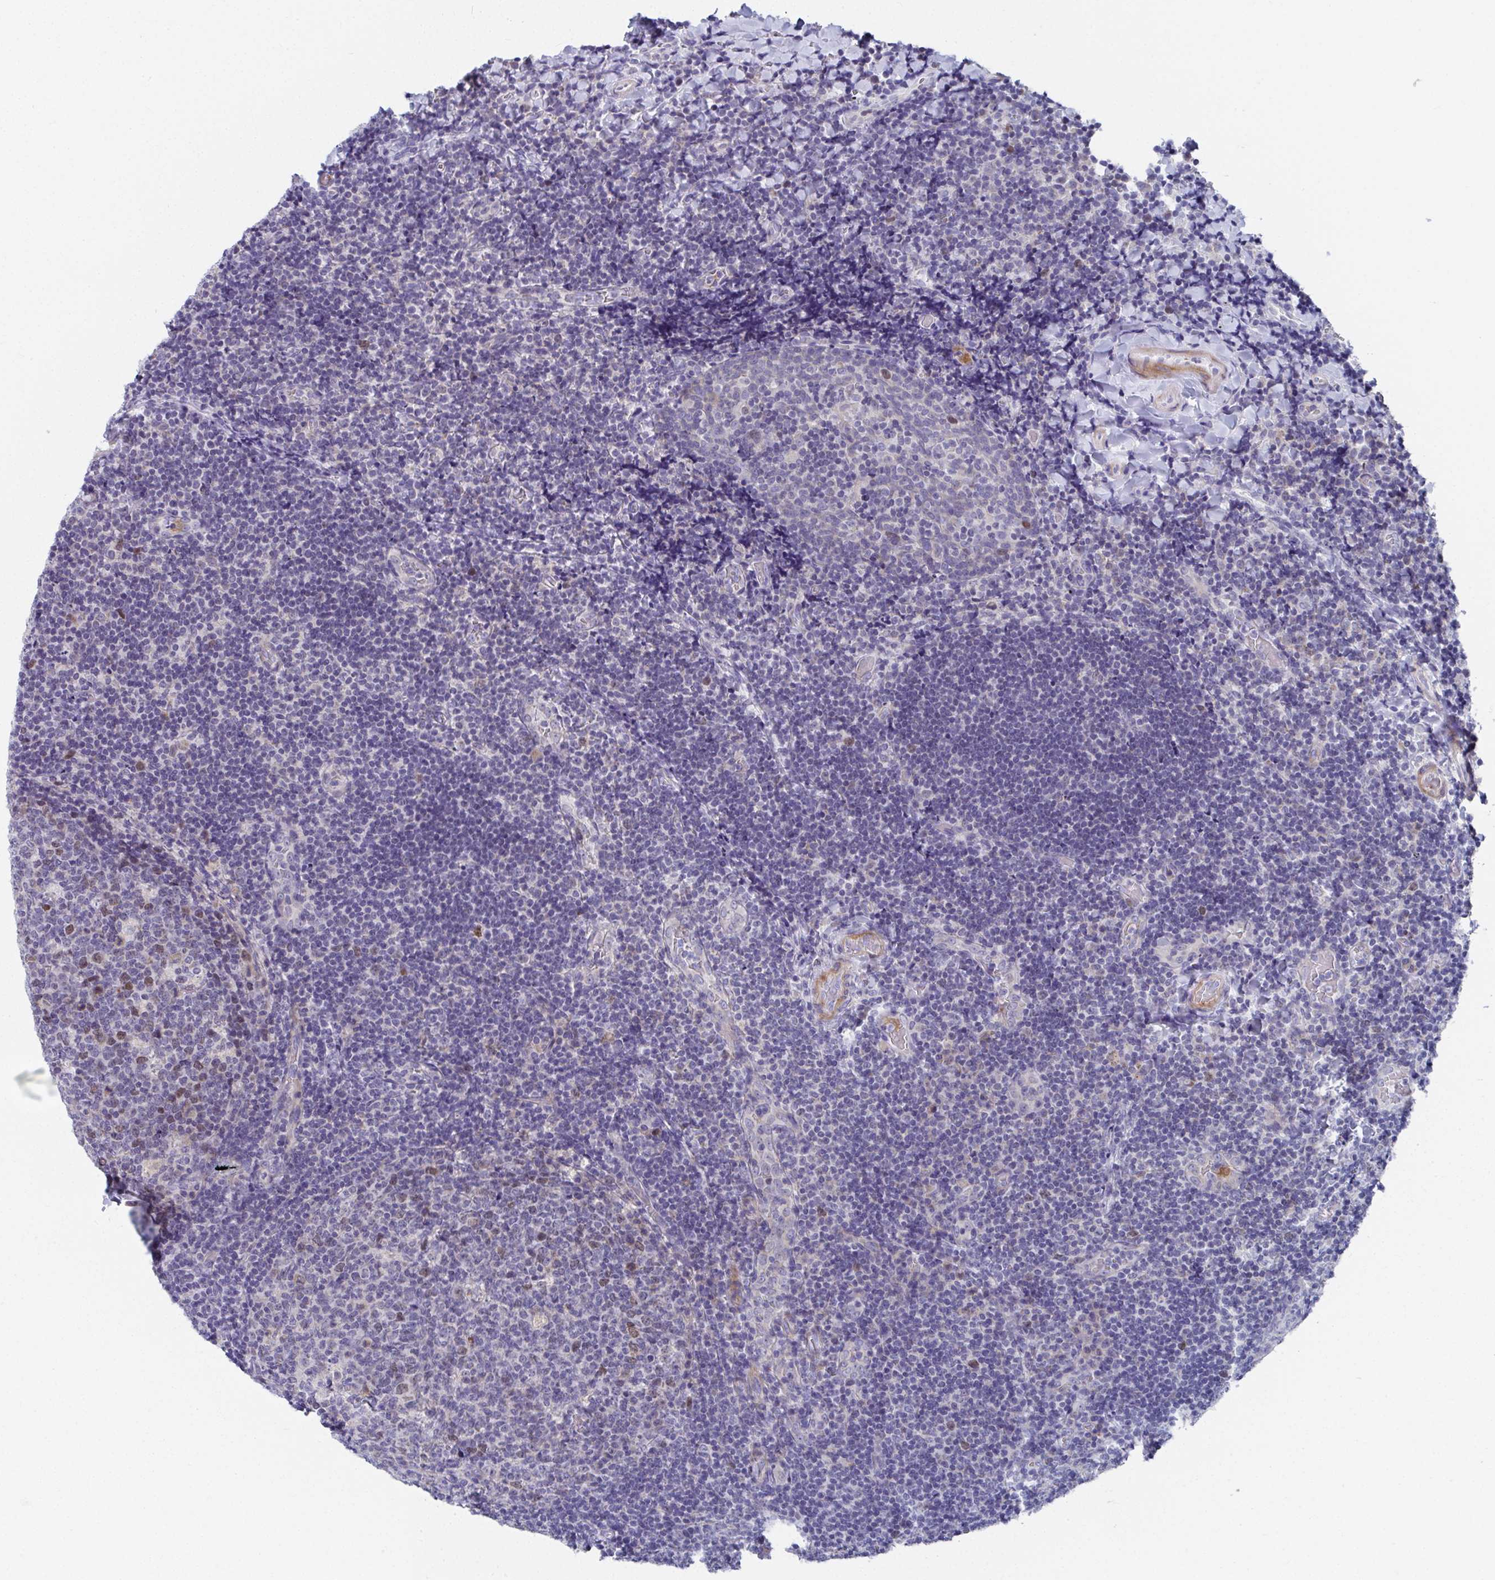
{"staining": {"intensity": "weak", "quantity": "<25%", "location": "nuclear"}, "tissue": "tonsil", "cell_type": "Germinal center cells", "image_type": "normal", "snomed": [{"axis": "morphology", "description": "Normal tissue, NOS"}, {"axis": "topography", "description": "Tonsil"}], "caption": "This is an immunohistochemistry photomicrograph of normal tonsil. There is no positivity in germinal center cells.", "gene": "ATP5F1C", "patient": {"sex": "male", "age": 17}}